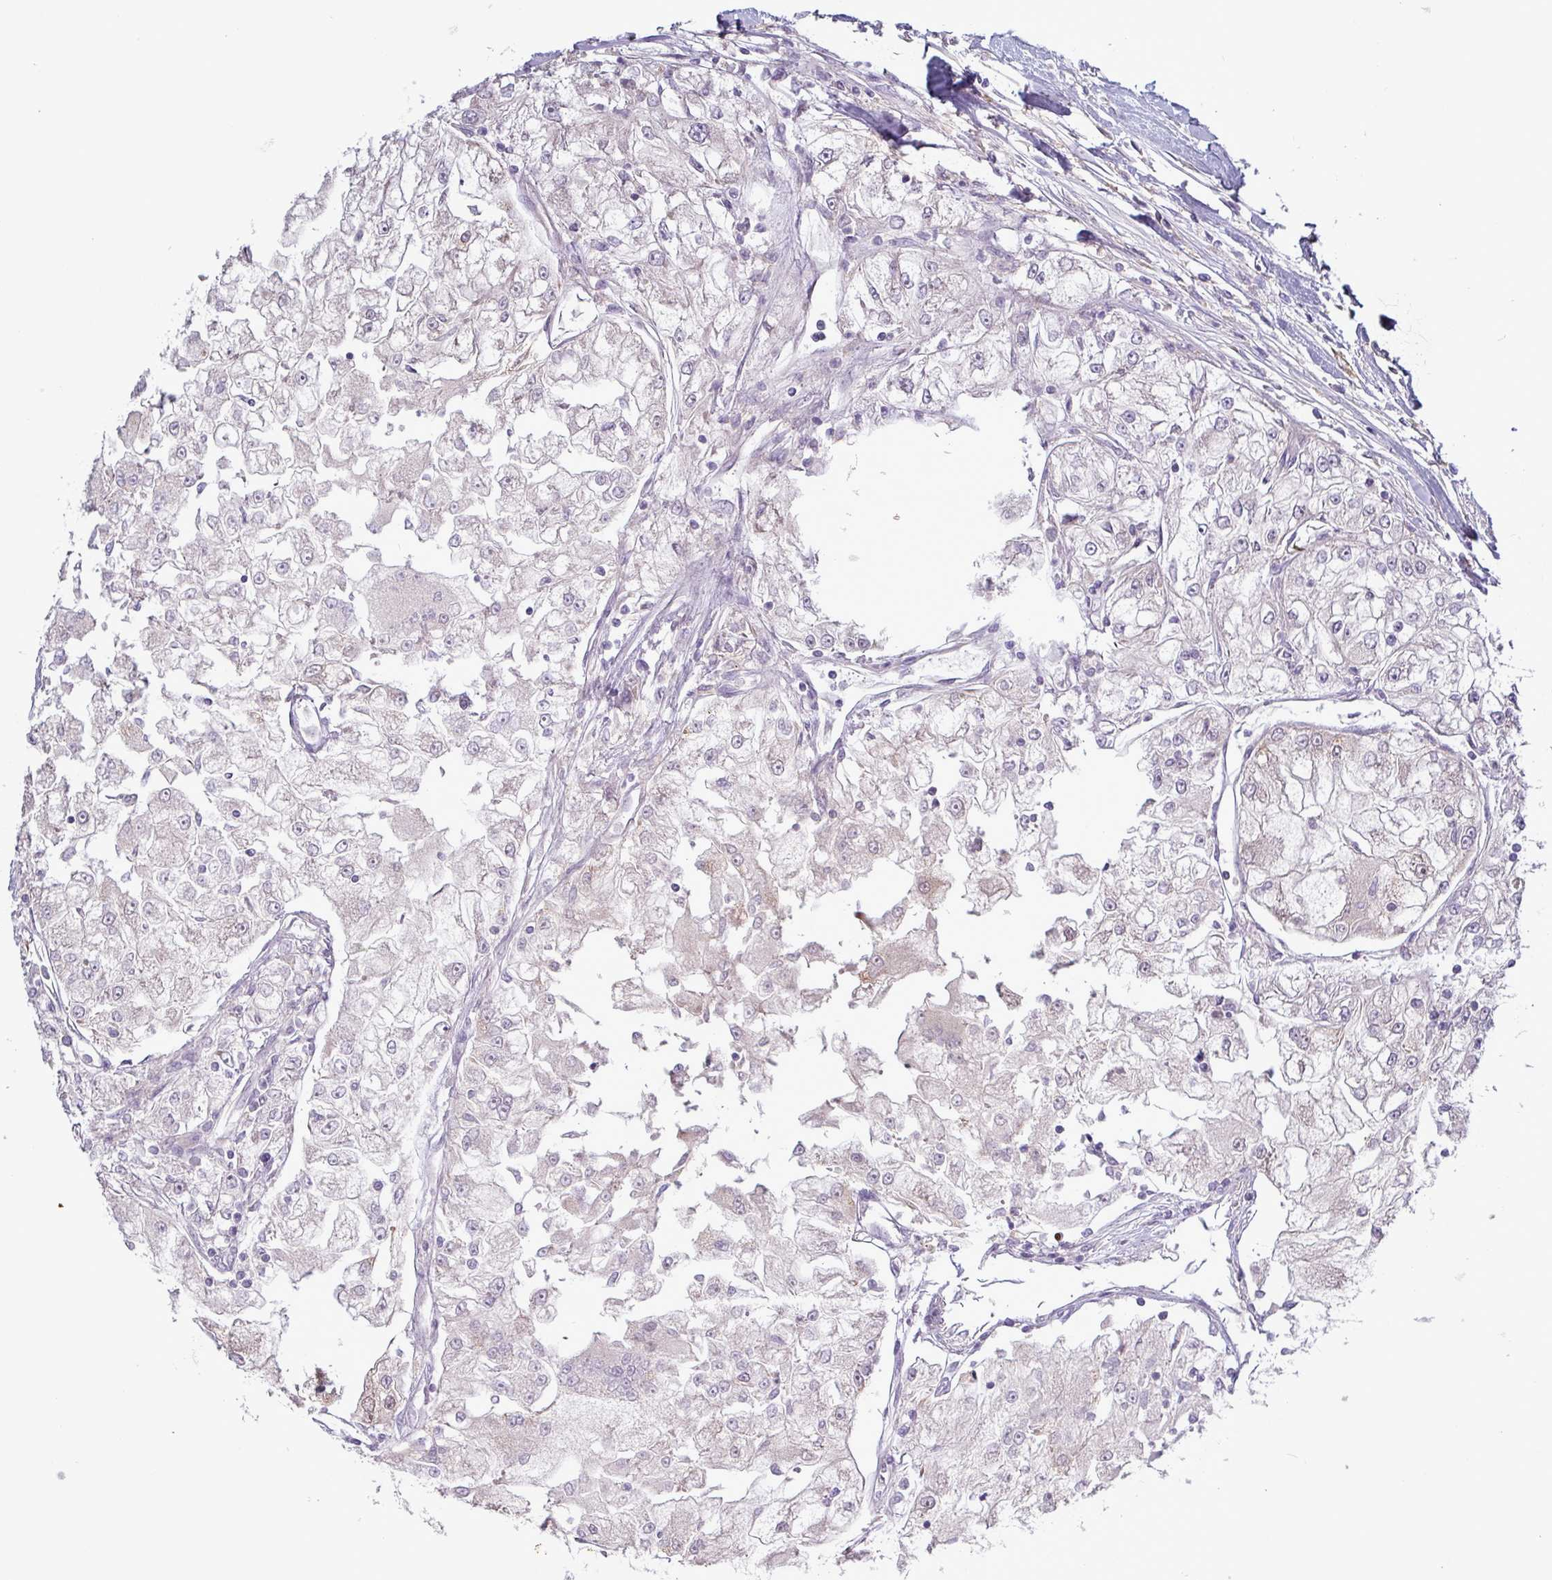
{"staining": {"intensity": "negative", "quantity": "none", "location": "none"}, "tissue": "renal cancer", "cell_type": "Tumor cells", "image_type": "cancer", "snomed": [{"axis": "morphology", "description": "Adenocarcinoma, NOS"}, {"axis": "topography", "description": "Kidney"}], "caption": "An image of human renal cancer (adenocarcinoma) is negative for staining in tumor cells.", "gene": "PLIN2", "patient": {"sex": "female", "age": 72}}